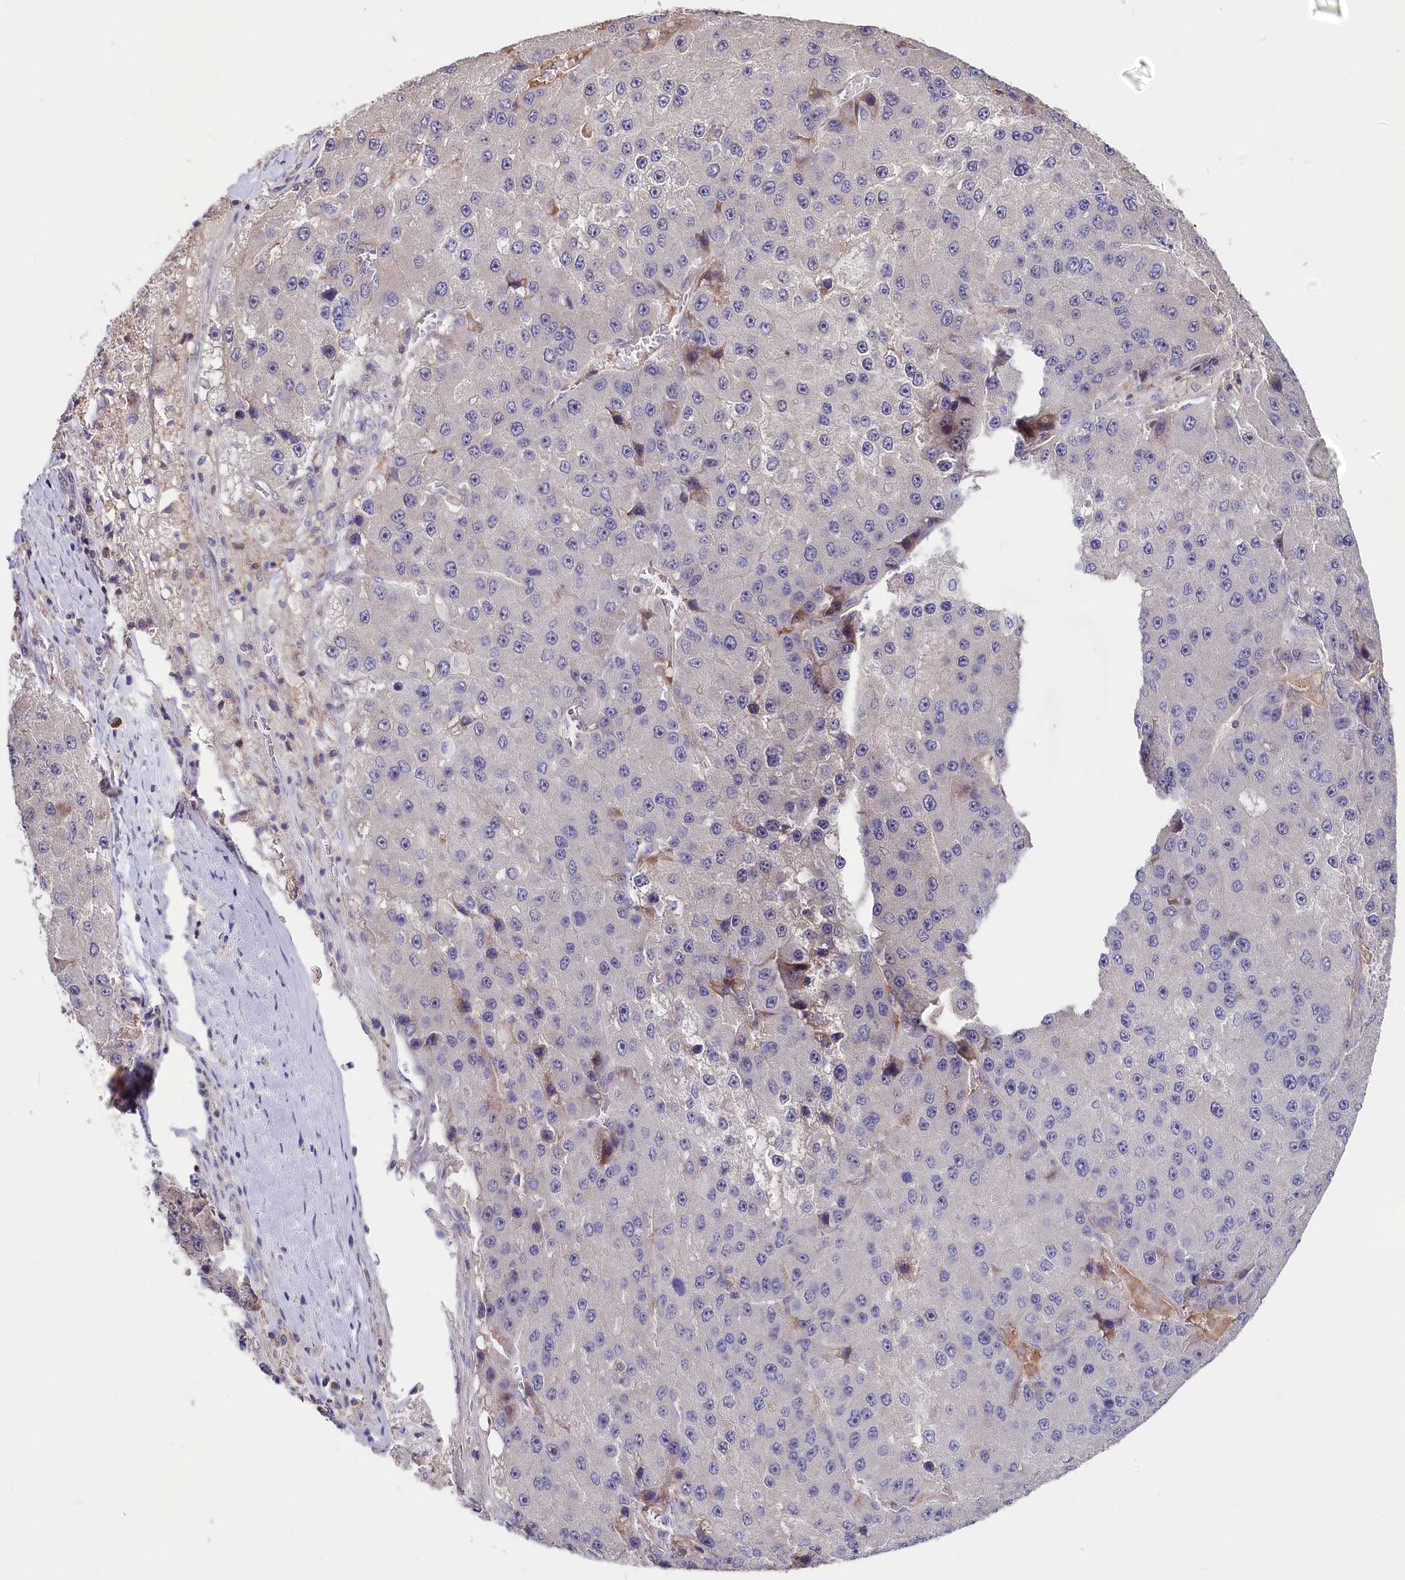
{"staining": {"intensity": "negative", "quantity": "none", "location": "none"}, "tissue": "liver cancer", "cell_type": "Tumor cells", "image_type": "cancer", "snomed": [{"axis": "morphology", "description": "Carcinoma, Hepatocellular, NOS"}, {"axis": "topography", "description": "Liver"}], "caption": "Tumor cells are negative for brown protein staining in hepatocellular carcinoma (liver). (Stains: DAB (3,3'-diaminobenzidine) immunohistochemistry with hematoxylin counter stain, Microscopy: brightfield microscopy at high magnification).", "gene": "RPUSD3", "patient": {"sex": "female", "age": 73}}